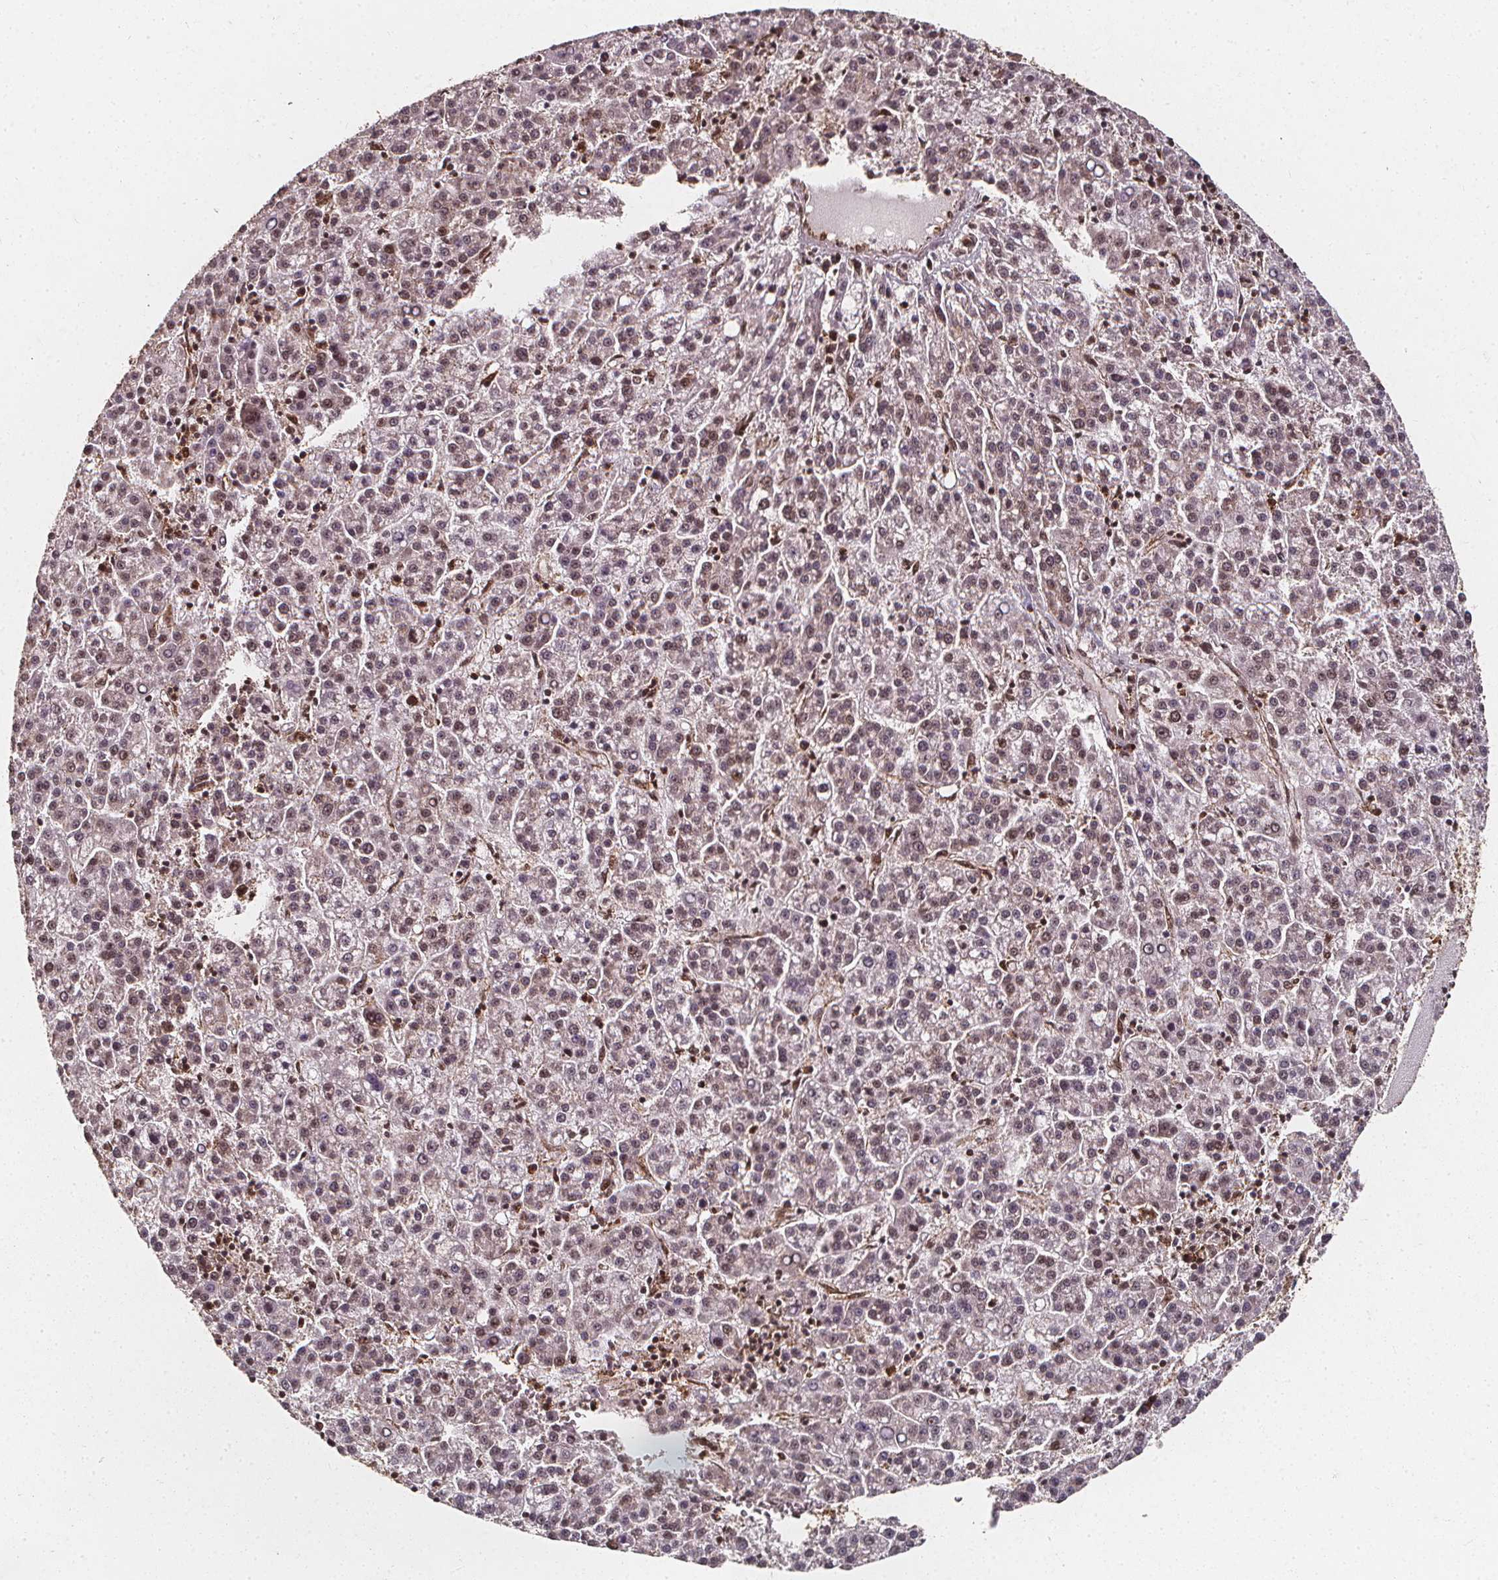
{"staining": {"intensity": "weak", "quantity": "25%-75%", "location": "nuclear"}, "tissue": "liver cancer", "cell_type": "Tumor cells", "image_type": "cancer", "snomed": [{"axis": "morphology", "description": "Carcinoma, Hepatocellular, NOS"}, {"axis": "topography", "description": "Liver"}], "caption": "Immunohistochemical staining of human liver cancer displays low levels of weak nuclear protein staining in about 25%-75% of tumor cells.", "gene": "SMN1", "patient": {"sex": "female", "age": 58}}